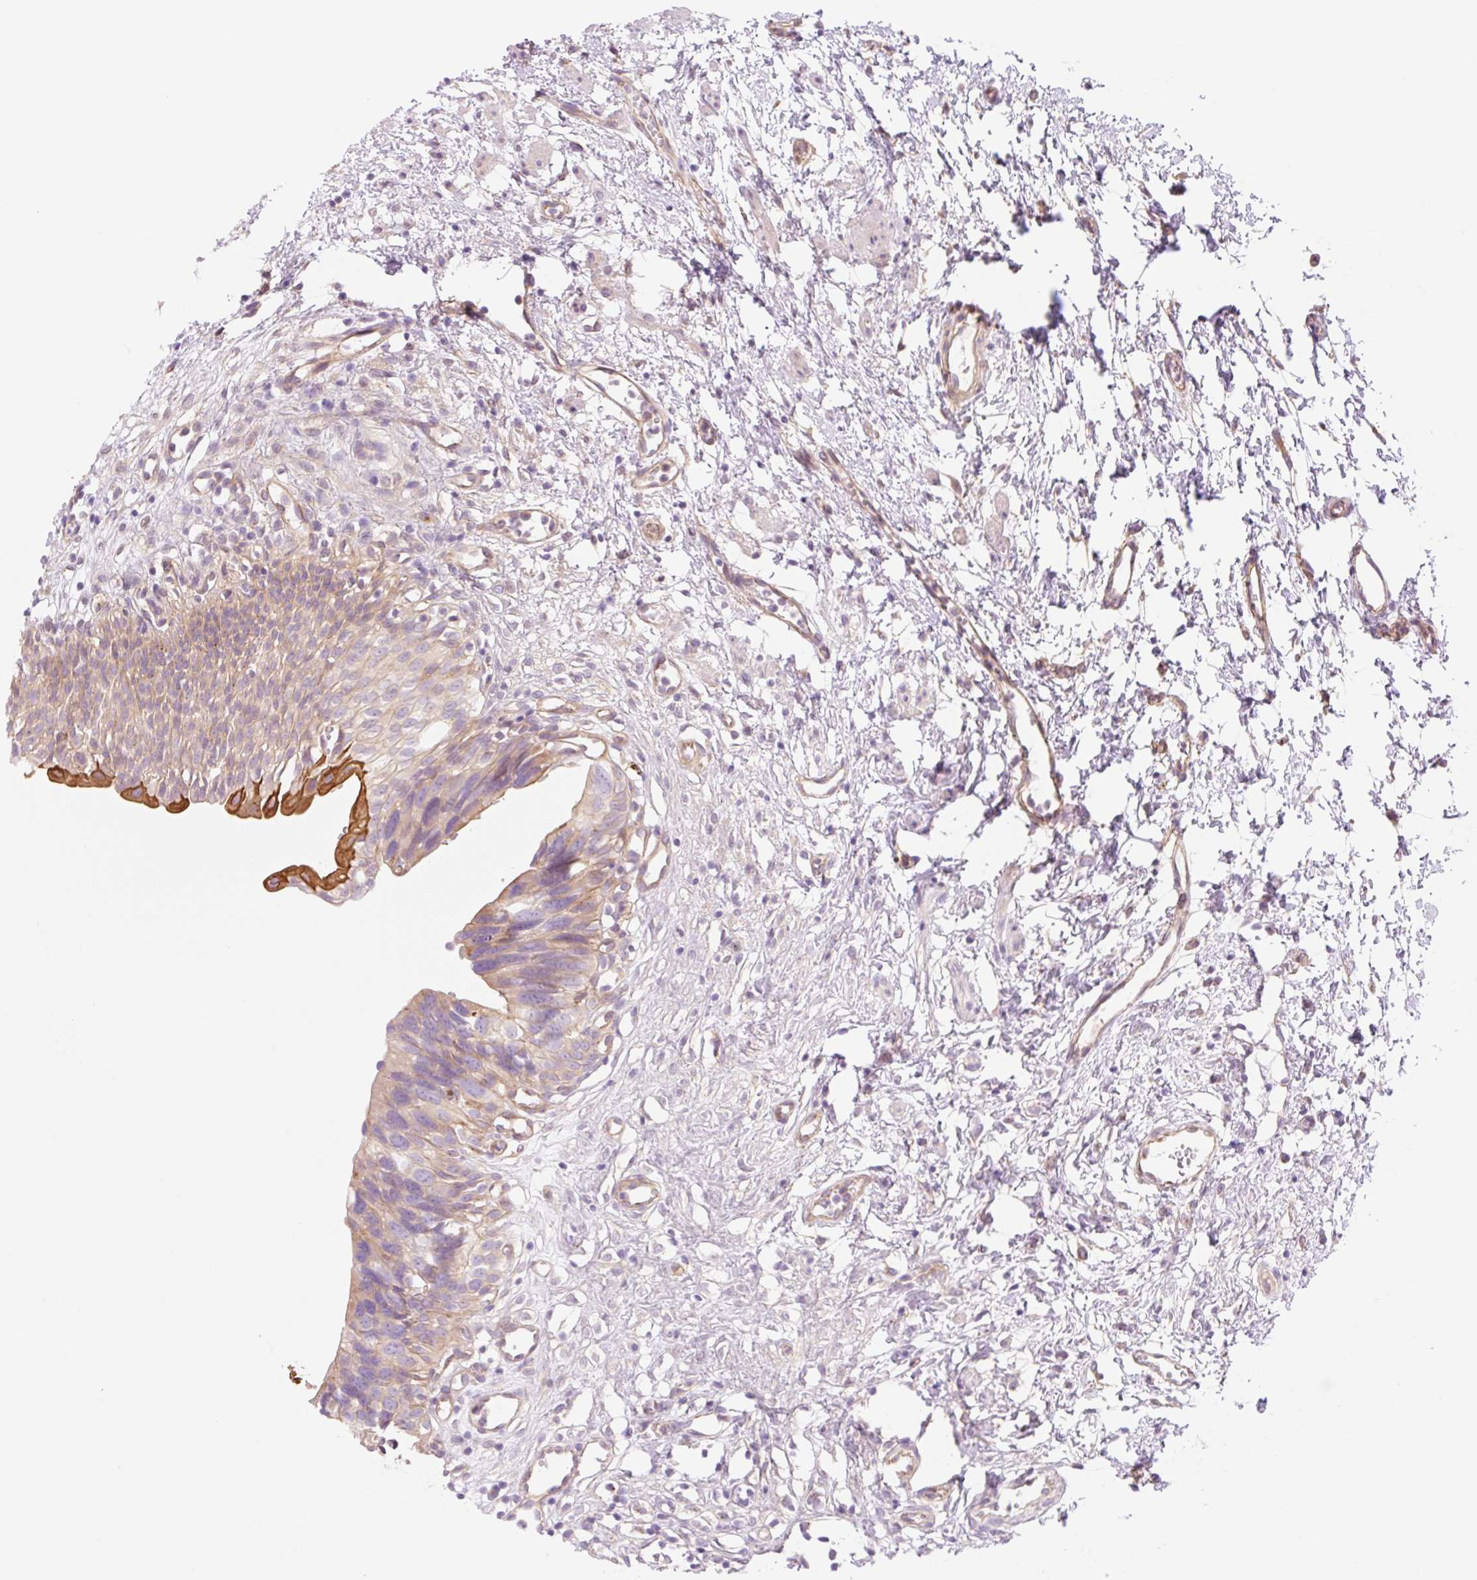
{"staining": {"intensity": "strong", "quantity": "<25%", "location": "cytoplasmic/membranous"}, "tissue": "urinary bladder", "cell_type": "Urothelial cells", "image_type": "normal", "snomed": [{"axis": "morphology", "description": "Normal tissue, NOS"}, {"axis": "topography", "description": "Urinary bladder"}], "caption": "Normal urinary bladder was stained to show a protein in brown. There is medium levels of strong cytoplasmic/membranous positivity in about <25% of urothelial cells.", "gene": "NLRP5", "patient": {"sex": "male", "age": 51}}